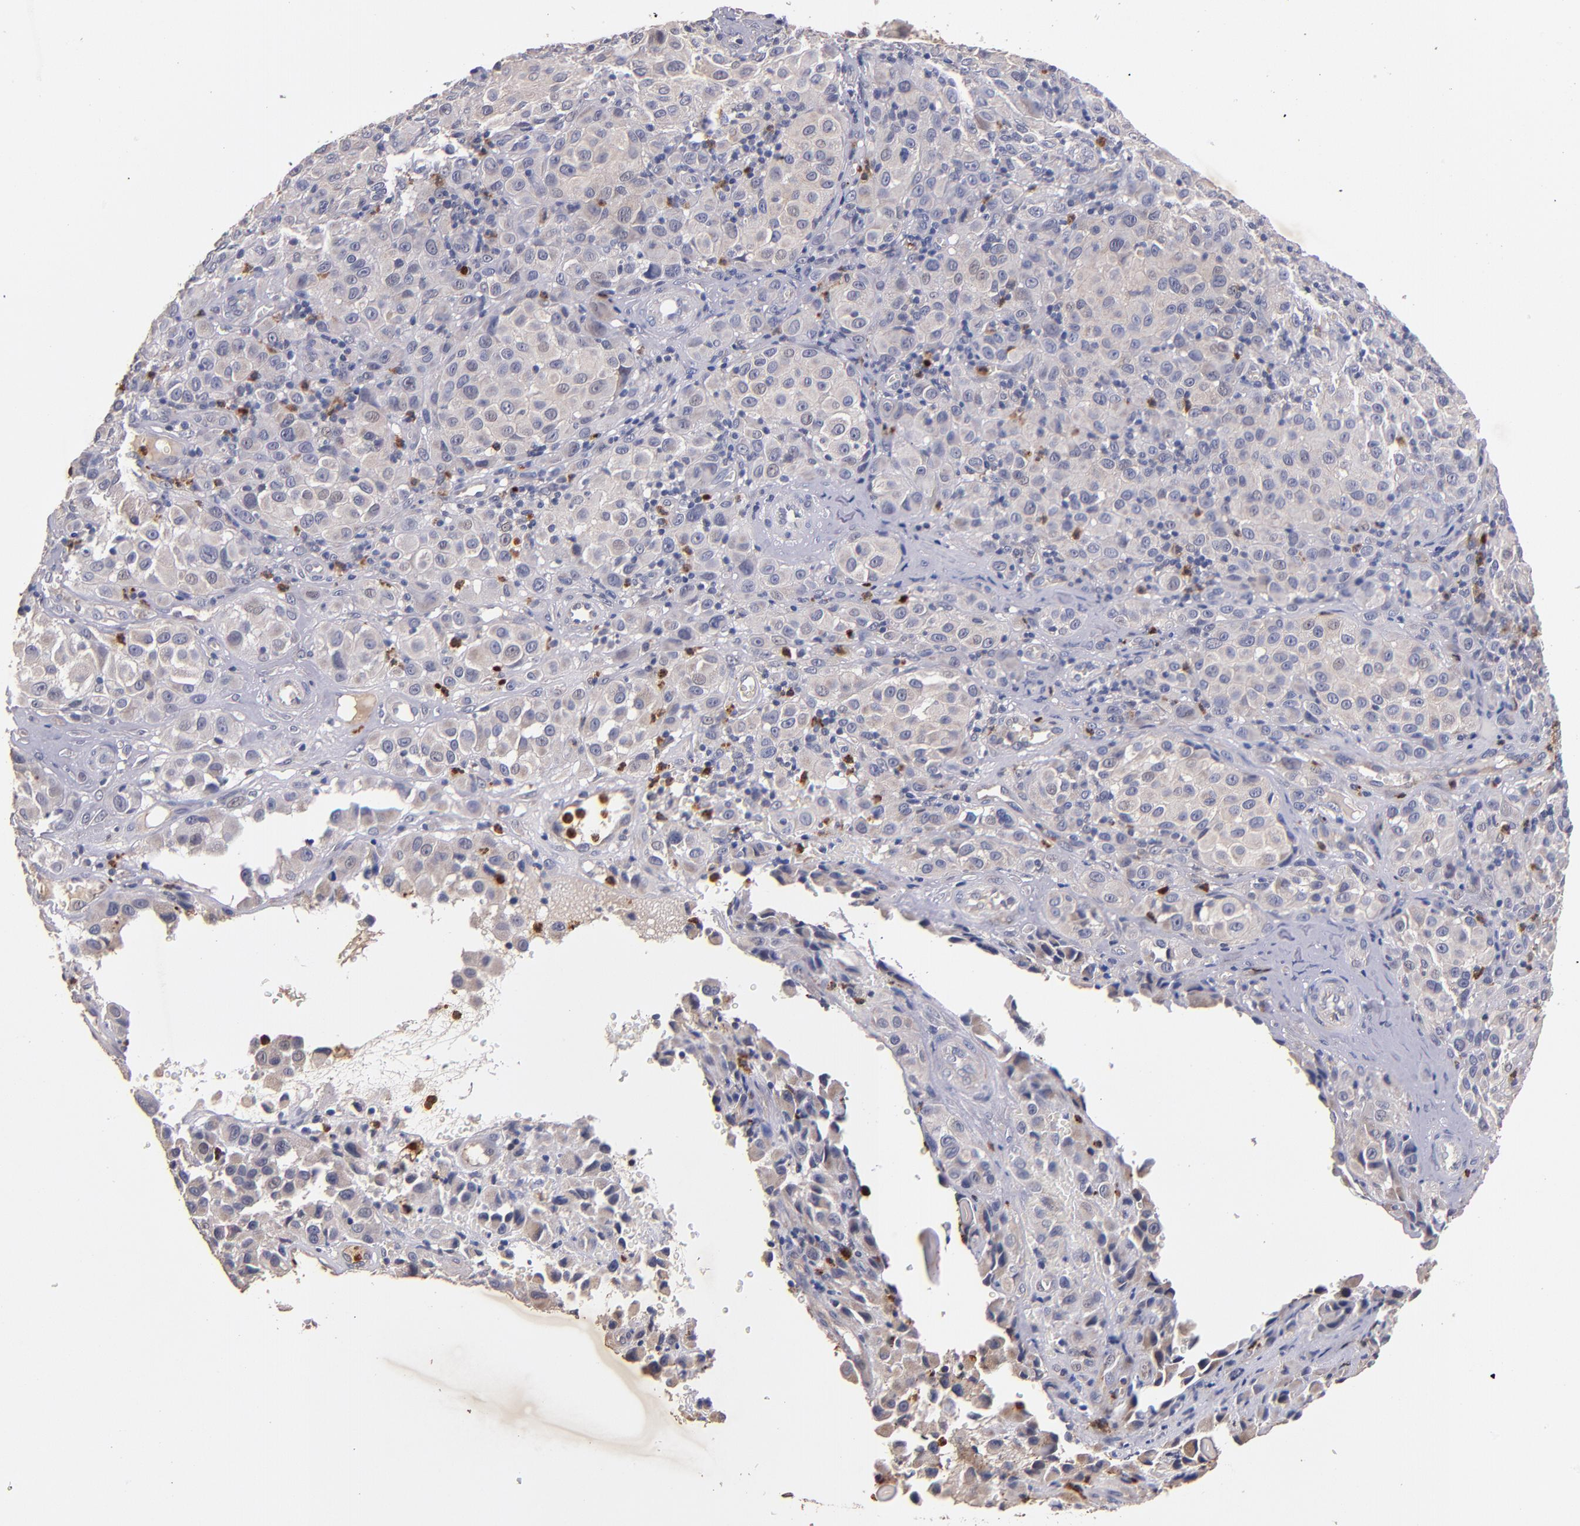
{"staining": {"intensity": "negative", "quantity": "none", "location": "none"}, "tissue": "melanoma", "cell_type": "Tumor cells", "image_type": "cancer", "snomed": [{"axis": "morphology", "description": "Malignant melanoma, NOS"}, {"axis": "topography", "description": "Skin"}], "caption": "The histopathology image displays no significant staining in tumor cells of malignant melanoma.", "gene": "TTLL12", "patient": {"sex": "female", "age": 21}}